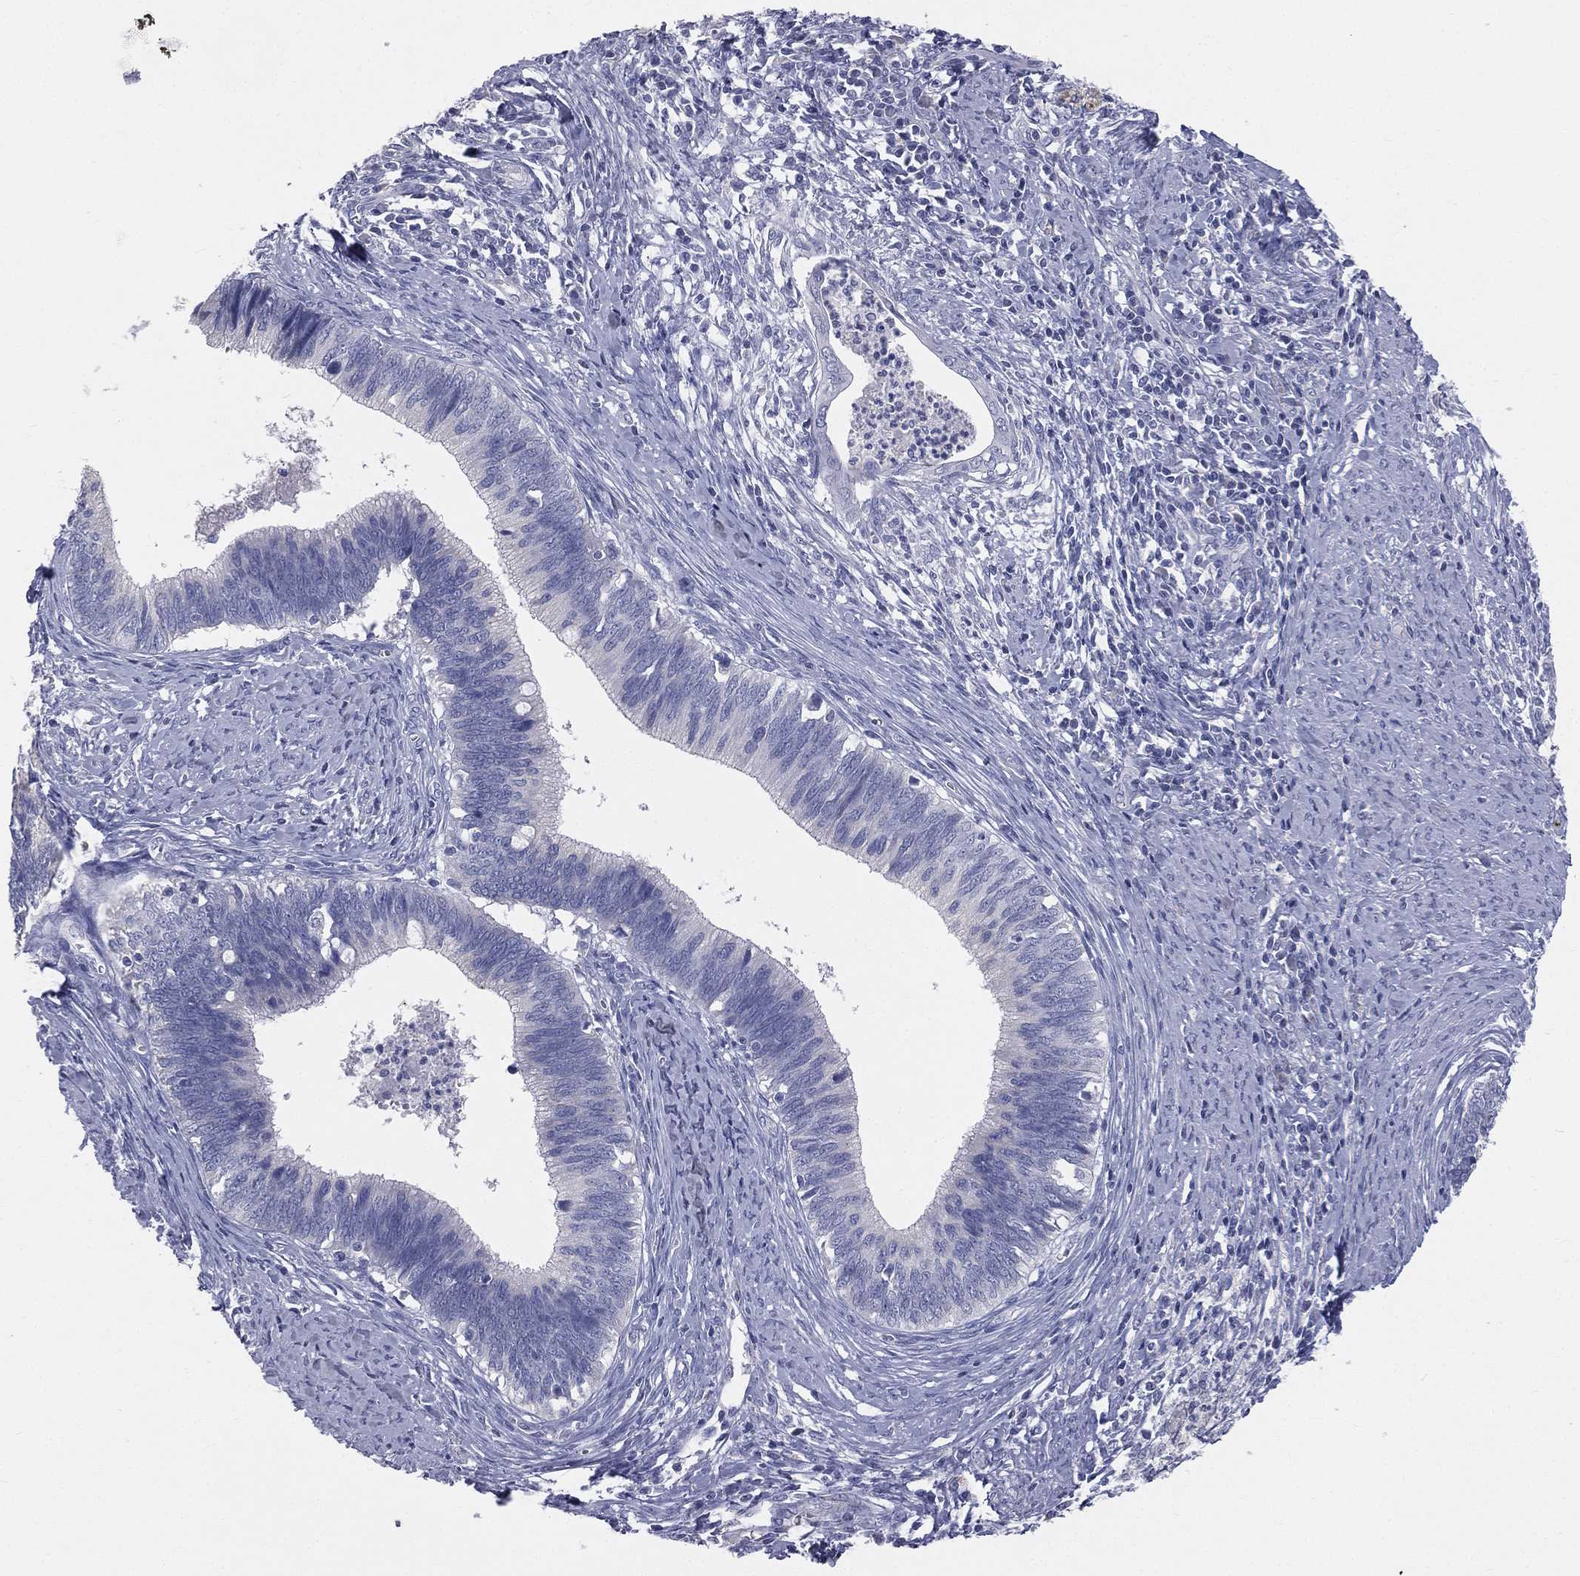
{"staining": {"intensity": "negative", "quantity": "none", "location": "none"}, "tissue": "cervical cancer", "cell_type": "Tumor cells", "image_type": "cancer", "snomed": [{"axis": "morphology", "description": "Adenocarcinoma, NOS"}, {"axis": "topography", "description": "Cervix"}], "caption": "Tumor cells show no significant positivity in cervical cancer (adenocarcinoma).", "gene": "STK31", "patient": {"sex": "female", "age": 42}}